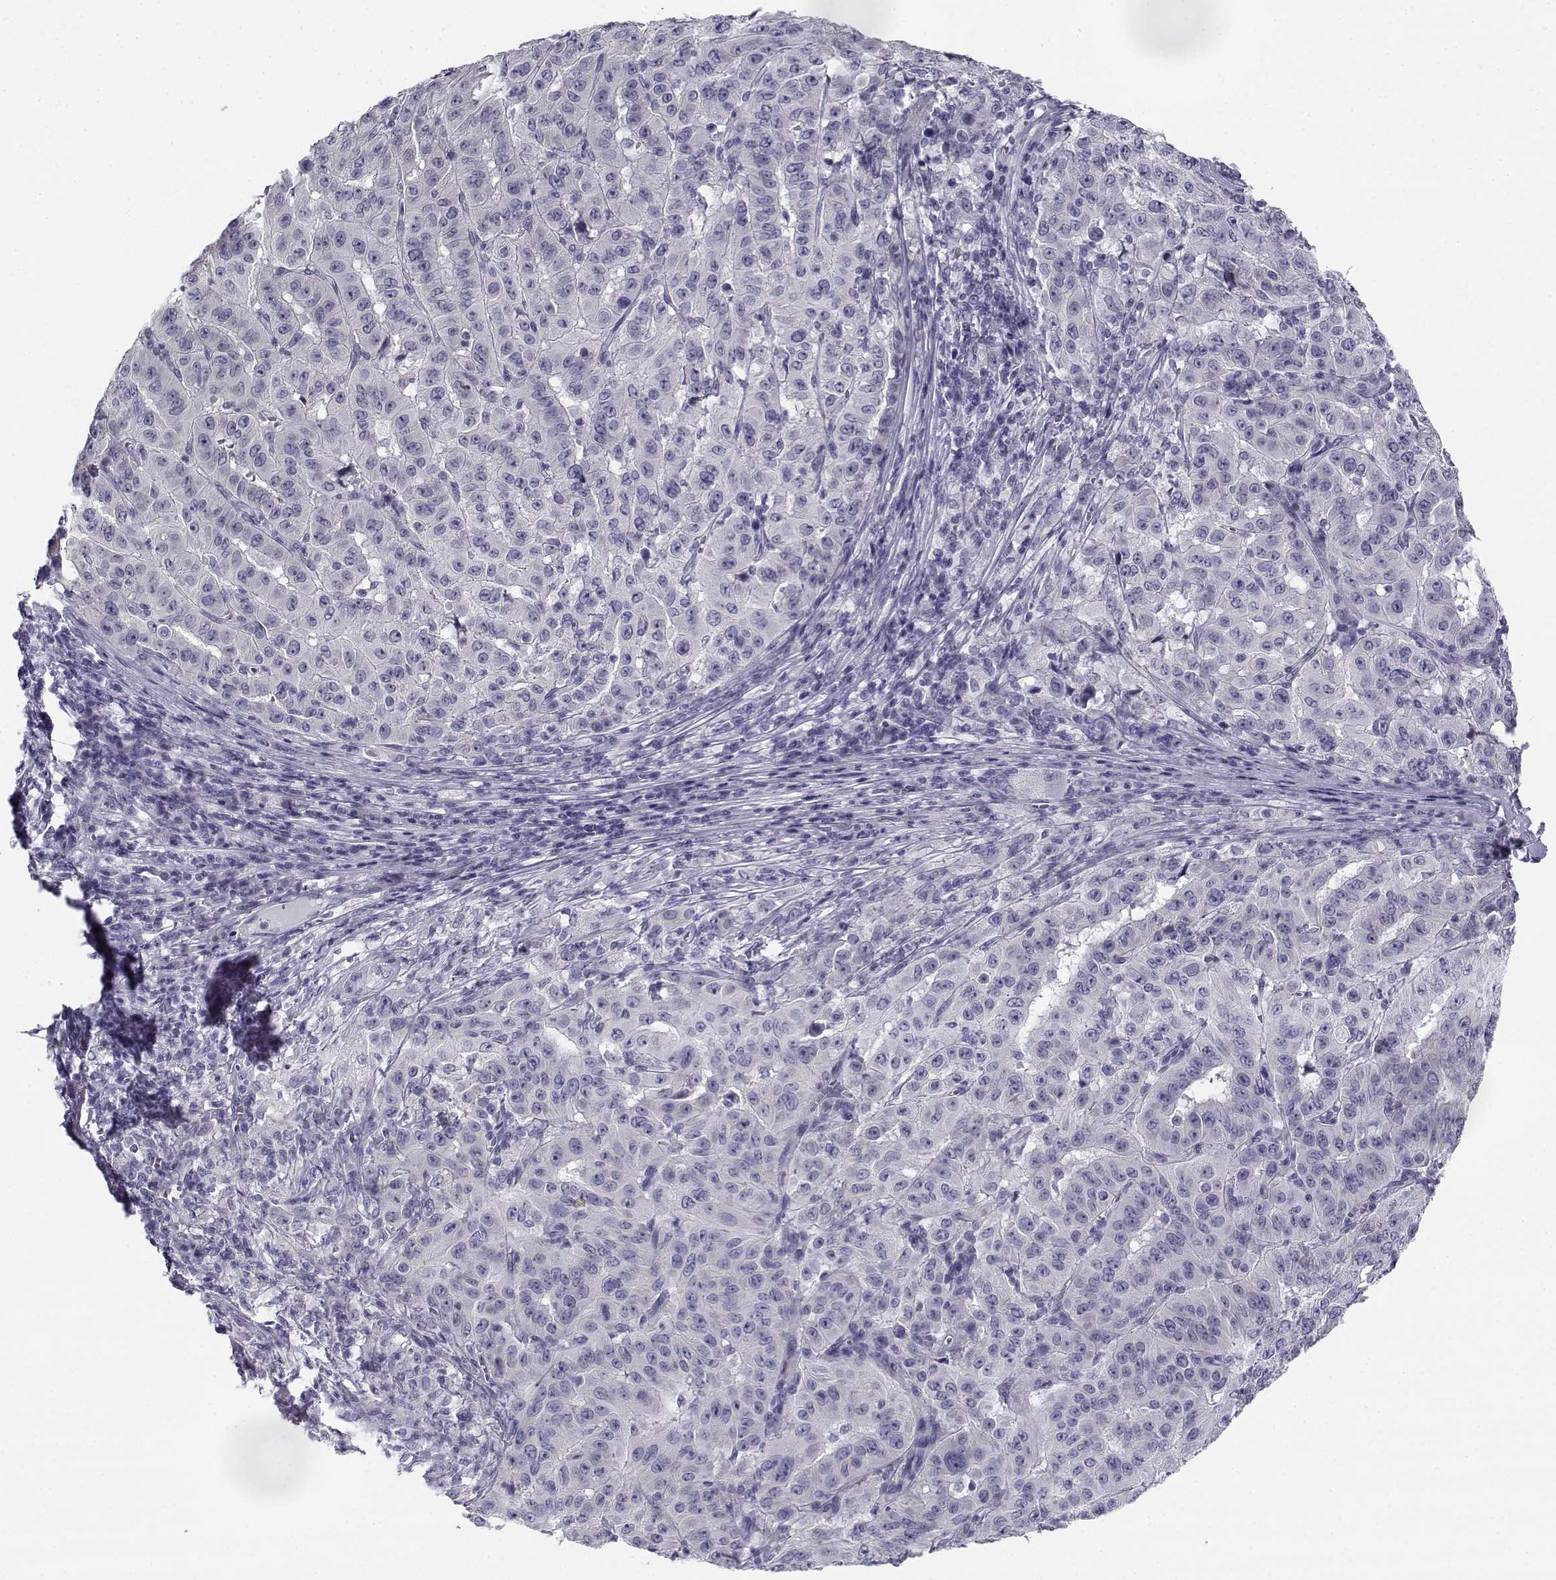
{"staining": {"intensity": "negative", "quantity": "none", "location": "none"}, "tissue": "pancreatic cancer", "cell_type": "Tumor cells", "image_type": "cancer", "snomed": [{"axis": "morphology", "description": "Adenocarcinoma, NOS"}, {"axis": "topography", "description": "Pancreas"}], "caption": "This is an immunohistochemistry (IHC) photomicrograph of adenocarcinoma (pancreatic). There is no positivity in tumor cells.", "gene": "CREB3L3", "patient": {"sex": "male", "age": 63}}